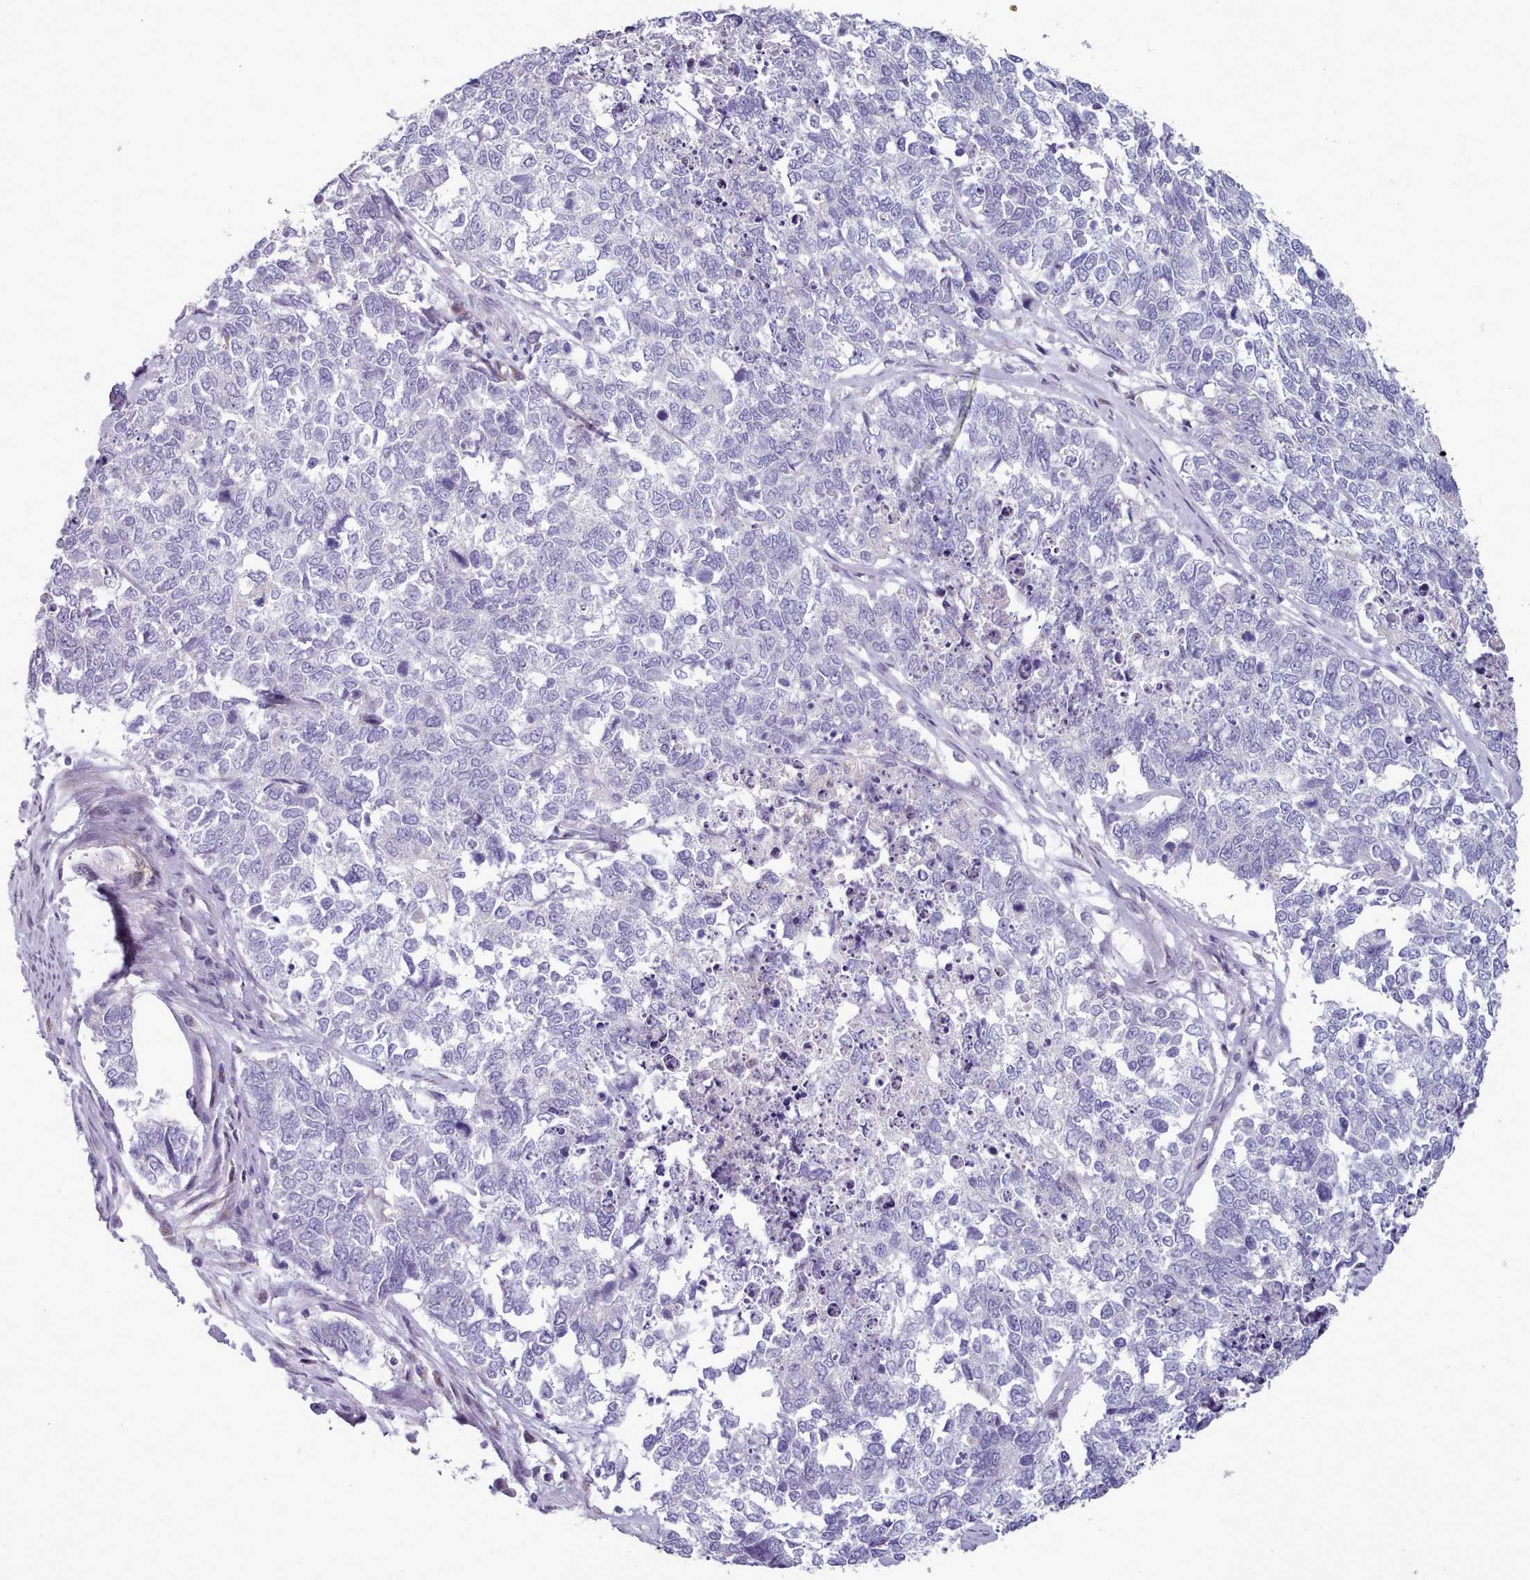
{"staining": {"intensity": "negative", "quantity": "none", "location": "none"}, "tissue": "cervical cancer", "cell_type": "Tumor cells", "image_type": "cancer", "snomed": [{"axis": "morphology", "description": "Squamous cell carcinoma, NOS"}, {"axis": "topography", "description": "Cervix"}], "caption": "This is an immunohistochemistry photomicrograph of cervical cancer. There is no expression in tumor cells.", "gene": "MYRFL", "patient": {"sex": "female", "age": 63}}